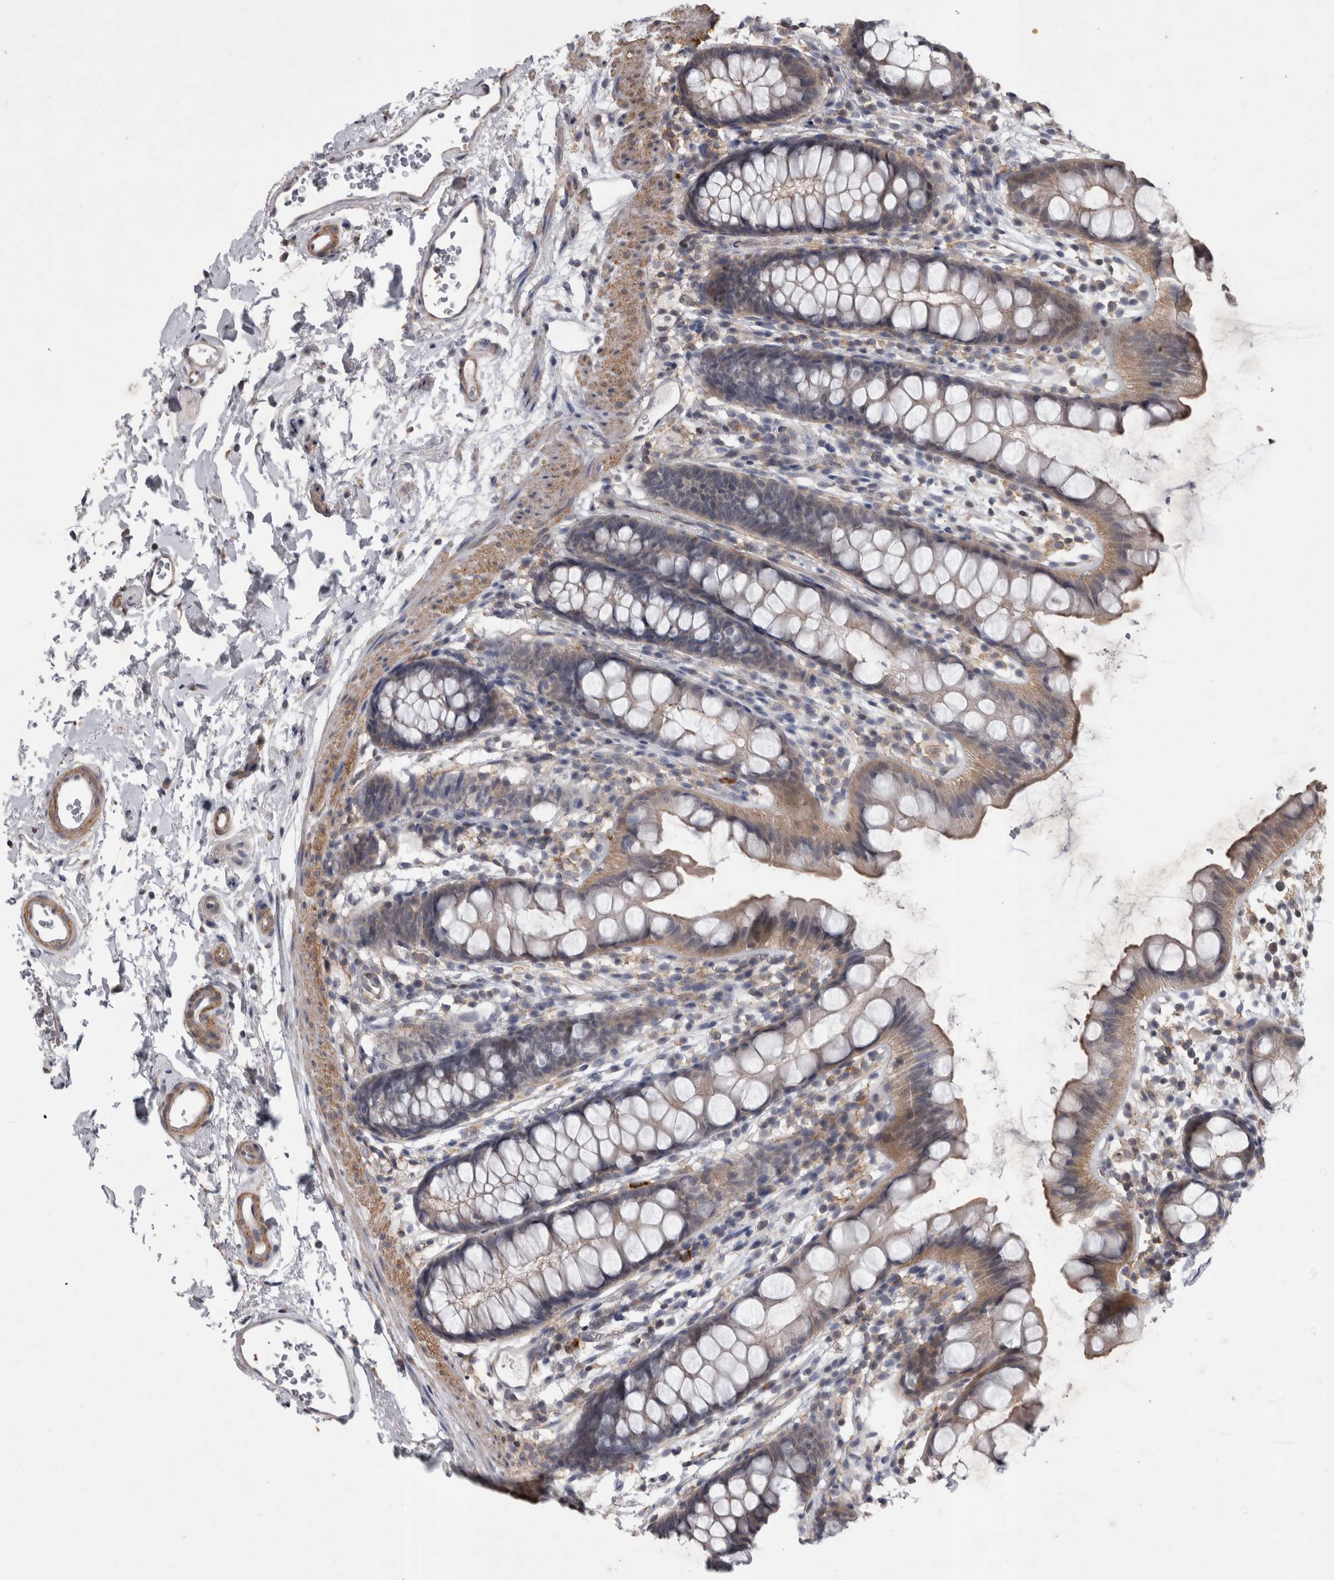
{"staining": {"intensity": "weak", "quantity": ">75%", "location": "cytoplasmic/membranous"}, "tissue": "rectum", "cell_type": "Glandular cells", "image_type": "normal", "snomed": [{"axis": "morphology", "description": "Normal tissue, NOS"}, {"axis": "topography", "description": "Rectum"}], "caption": "Brown immunohistochemical staining in unremarkable rectum reveals weak cytoplasmic/membranous staining in approximately >75% of glandular cells.", "gene": "SPATA48", "patient": {"sex": "female", "age": 65}}